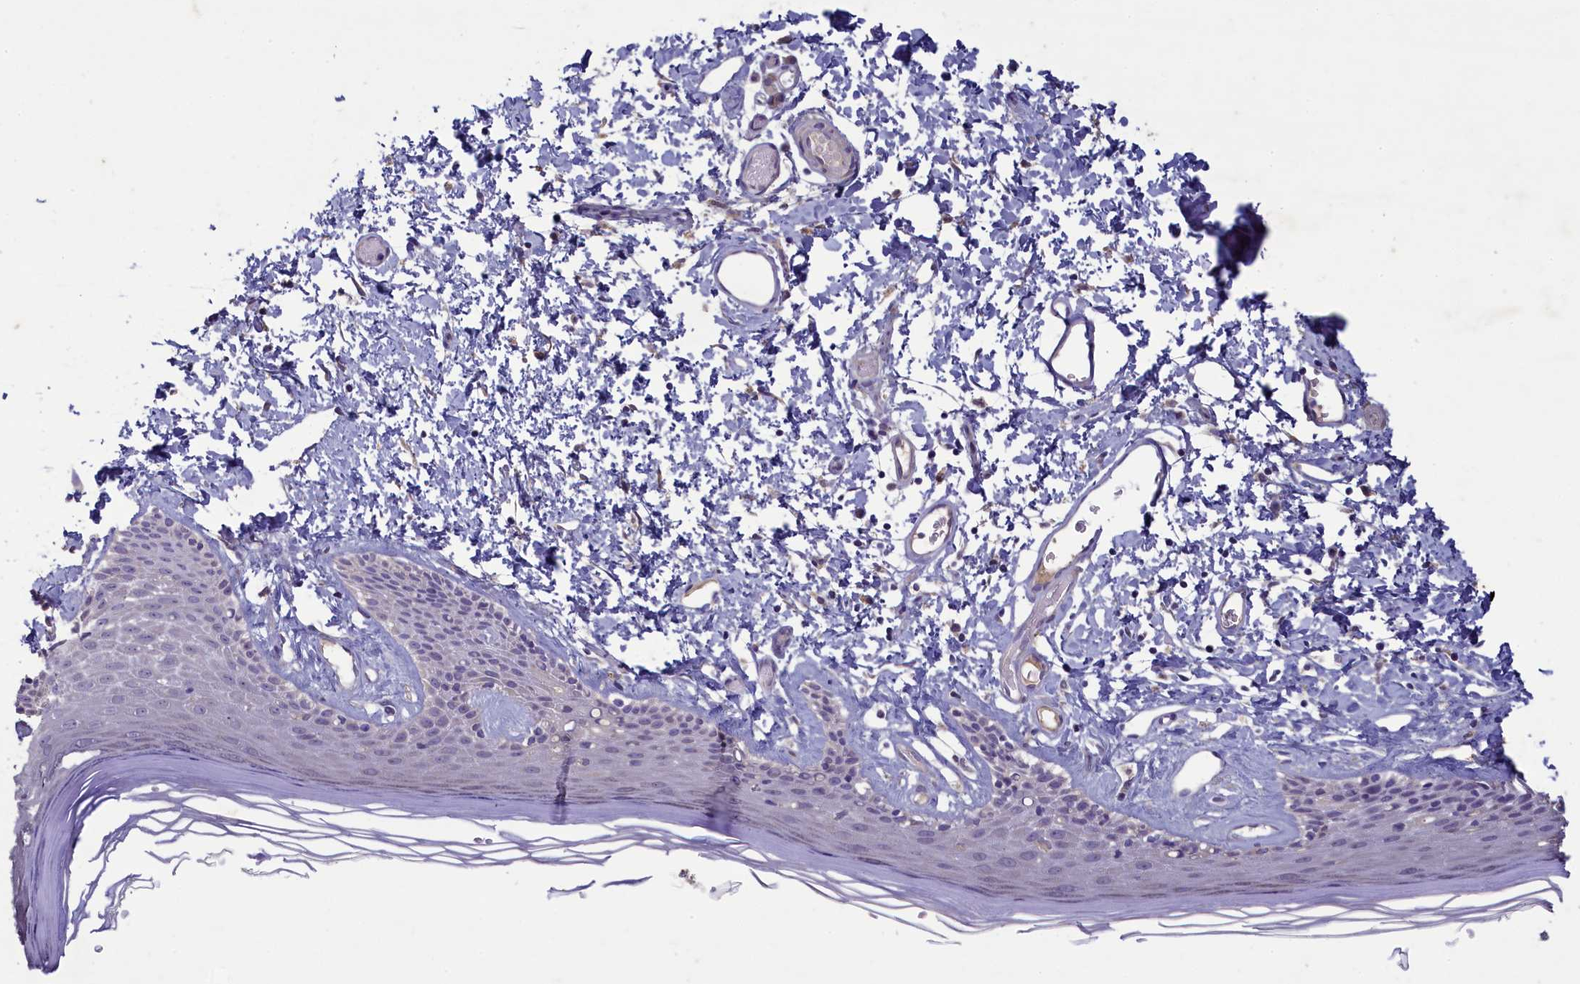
{"staining": {"intensity": "negative", "quantity": "none", "location": "none"}, "tissue": "skin", "cell_type": "Epidermal cells", "image_type": "normal", "snomed": [{"axis": "morphology", "description": "Normal tissue, NOS"}, {"axis": "topography", "description": "Adipose tissue"}, {"axis": "topography", "description": "Vascular tissue"}, {"axis": "topography", "description": "Vulva"}, {"axis": "topography", "description": "Peripheral nerve tissue"}], "caption": "Epidermal cells are negative for protein expression in normal human skin. Nuclei are stained in blue.", "gene": "ATF7IP2", "patient": {"sex": "female", "age": 86}}